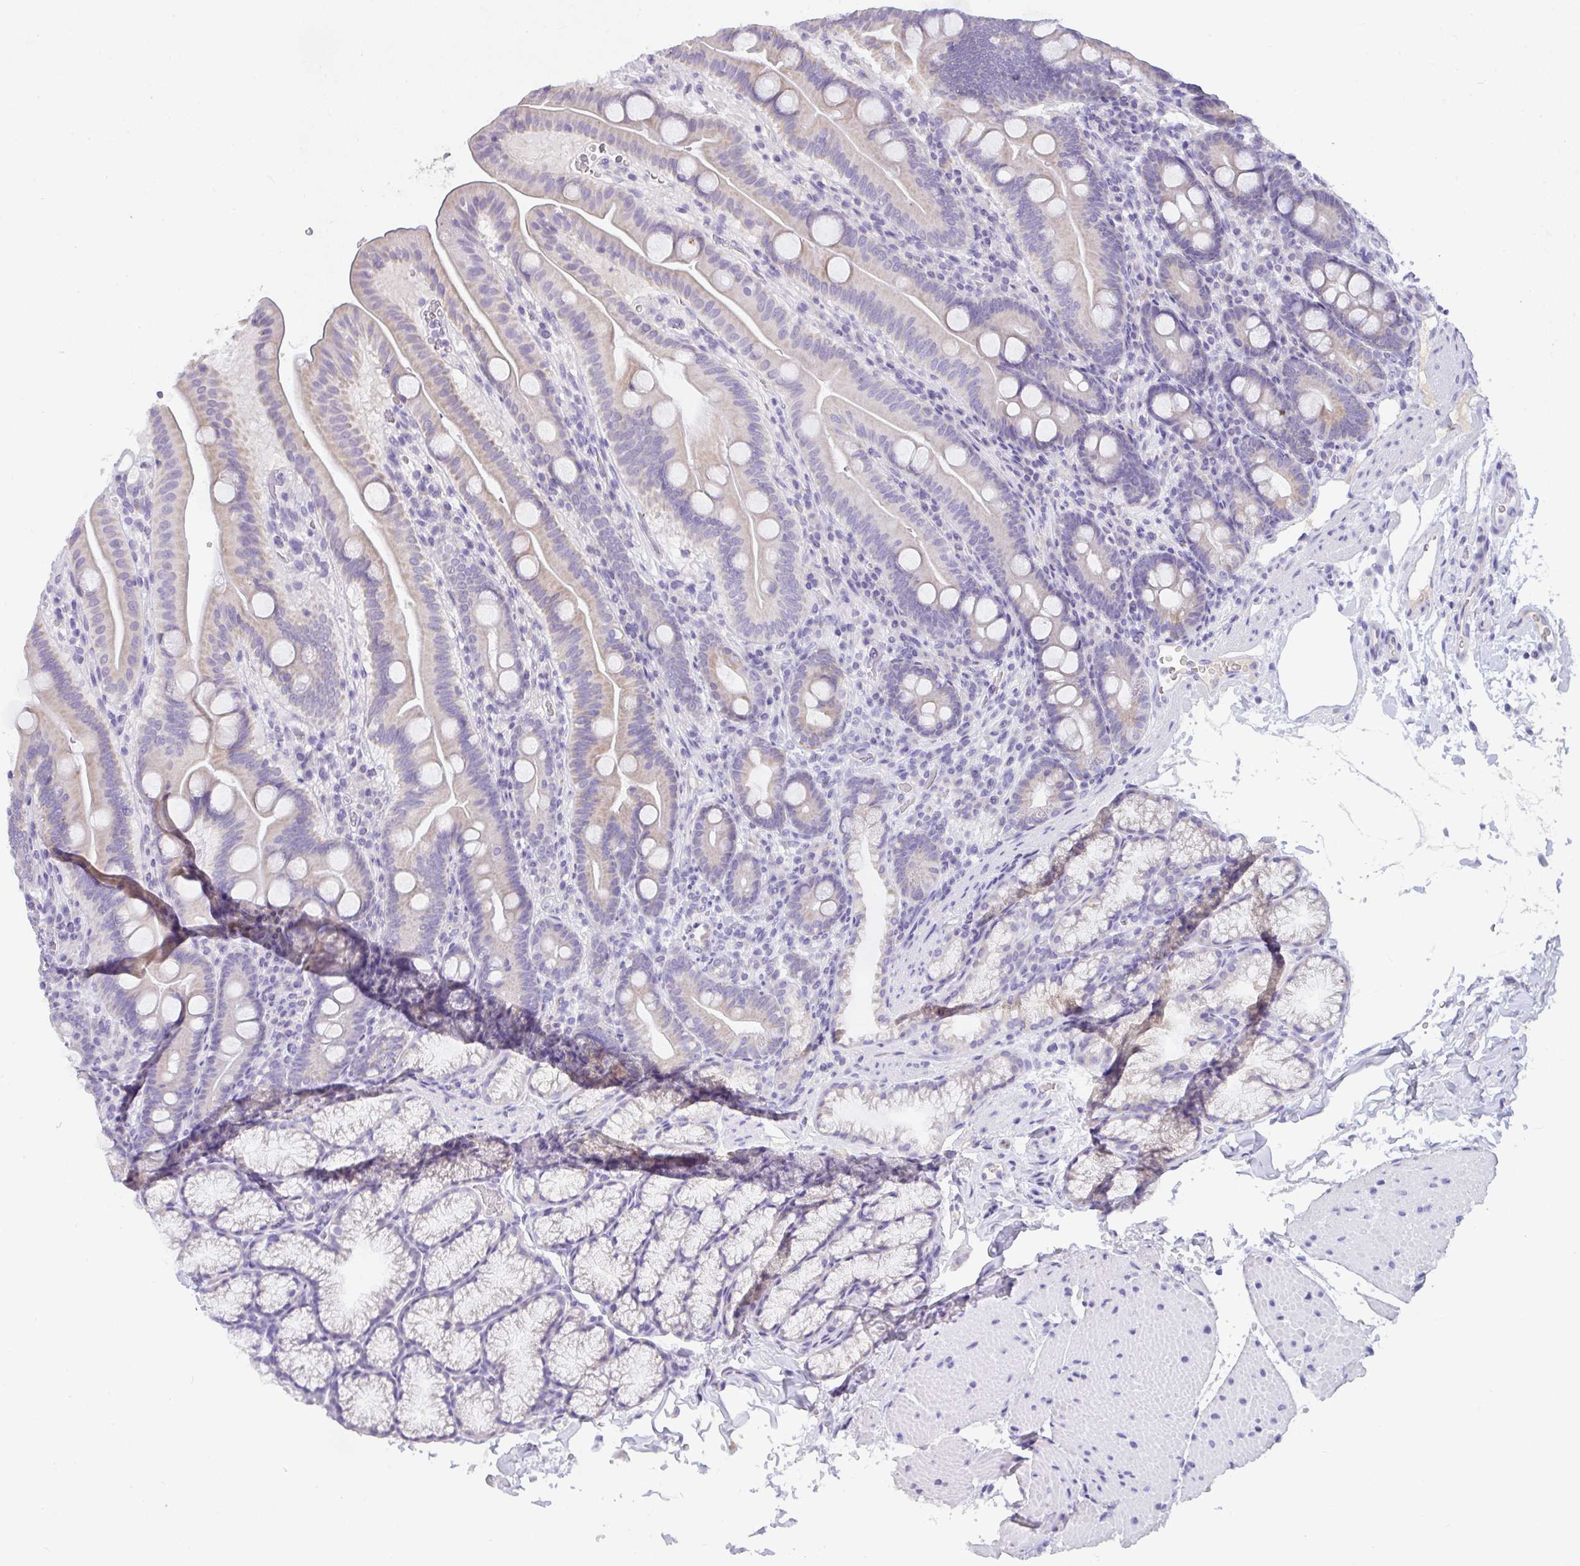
{"staining": {"intensity": "weak", "quantity": "25%-75%", "location": "cytoplasmic/membranous"}, "tissue": "duodenum", "cell_type": "Glandular cells", "image_type": "normal", "snomed": [{"axis": "morphology", "description": "Normal tissue, NOS"}, {"axis": "topography", "description": "Duodenum"}], "caption": "Approximately 25%-75% of glandular cells in unremarkable human duodenum reveal weak cytoplasmic/membranous protein expression as visualized by brown immunohistochemical staining.", "gene": "COX7B", "patient": {"sex": "male", "age": 59}}